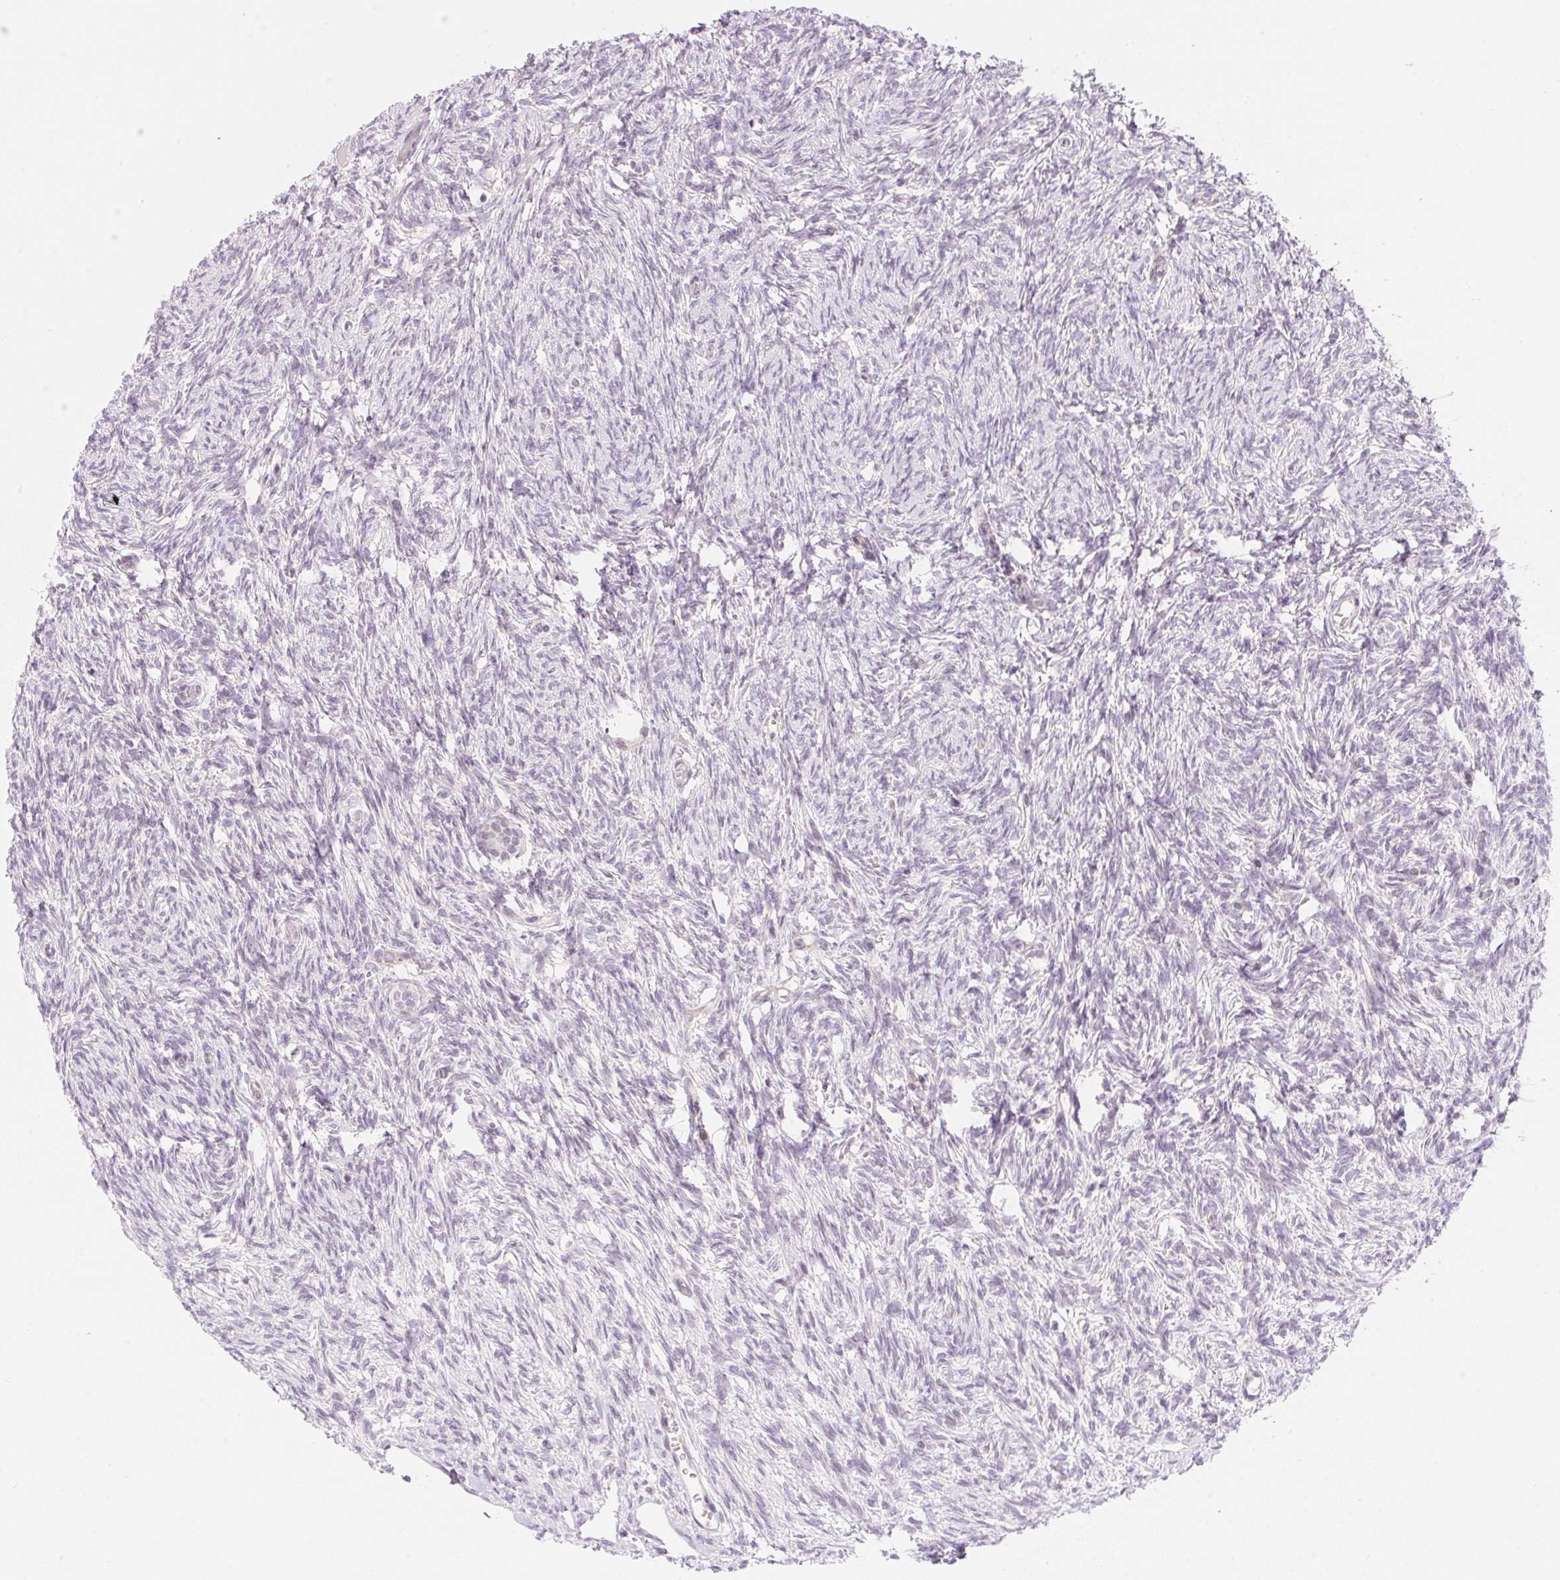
{"staining": {"intensity": "weak", "quantity": ">75%", "location": "cytoplasmic/membranous"}, "tissue": "ovary", "cell_type": "Follicle cells", "image_type": "normal", "snomed": [{"axis": "morphology", "description": "Normal tissue, NOS"}, {"axis": "topography", "description": "Ovary"}], "caption": "High-magnification brightfield microscopy of benign ovary stained with DAB (brown) and counterstained with hematoxylin (blue). follicle cells exhibit weak cytoplasmic/membranous expression is appreciated in about>75% of cells.", "gene": "CASKIN1", "patient": {"sex": "female", "age": 33}}